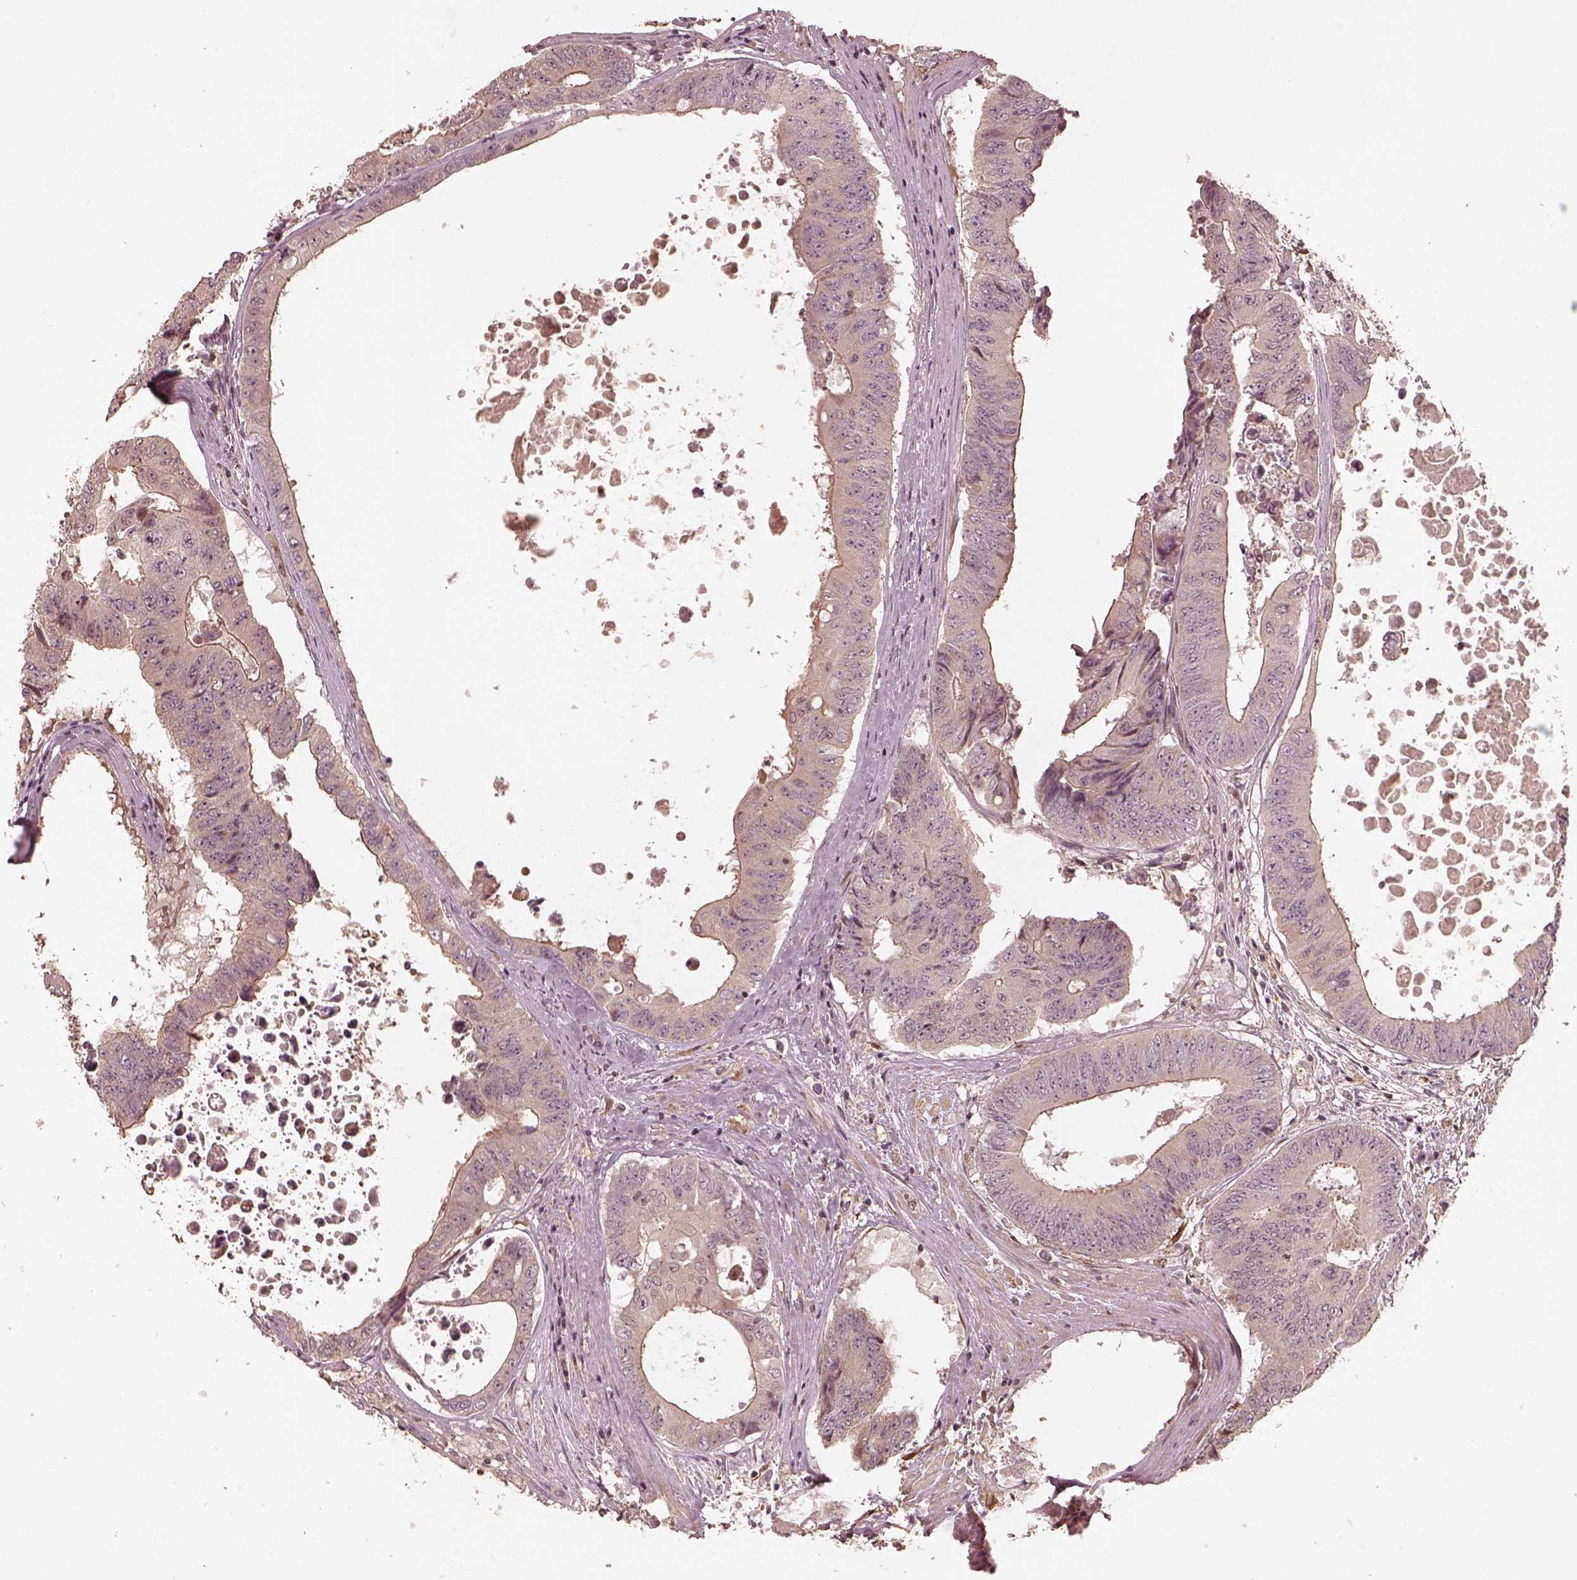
{"staining": {"intensity": "weak", "quantity": "<25%", "location": "cytoplasmic/membranous"}, "tissue": "colorectal cancer", "cell_type": "Tumor cells", "image_type": "cancer", "snomed": [{"axis": "morphology", "description": "Adenocarcinoma, NOS"}, {"axis": "topography", "description": "Rectum"}], "caption": "Immunohistochemical staining of human colorectal adenocarcinoma shows no significant positivity in tumor cells.", "gene": "KIF5C", "patient": {"sex": "male", "age": 59}}